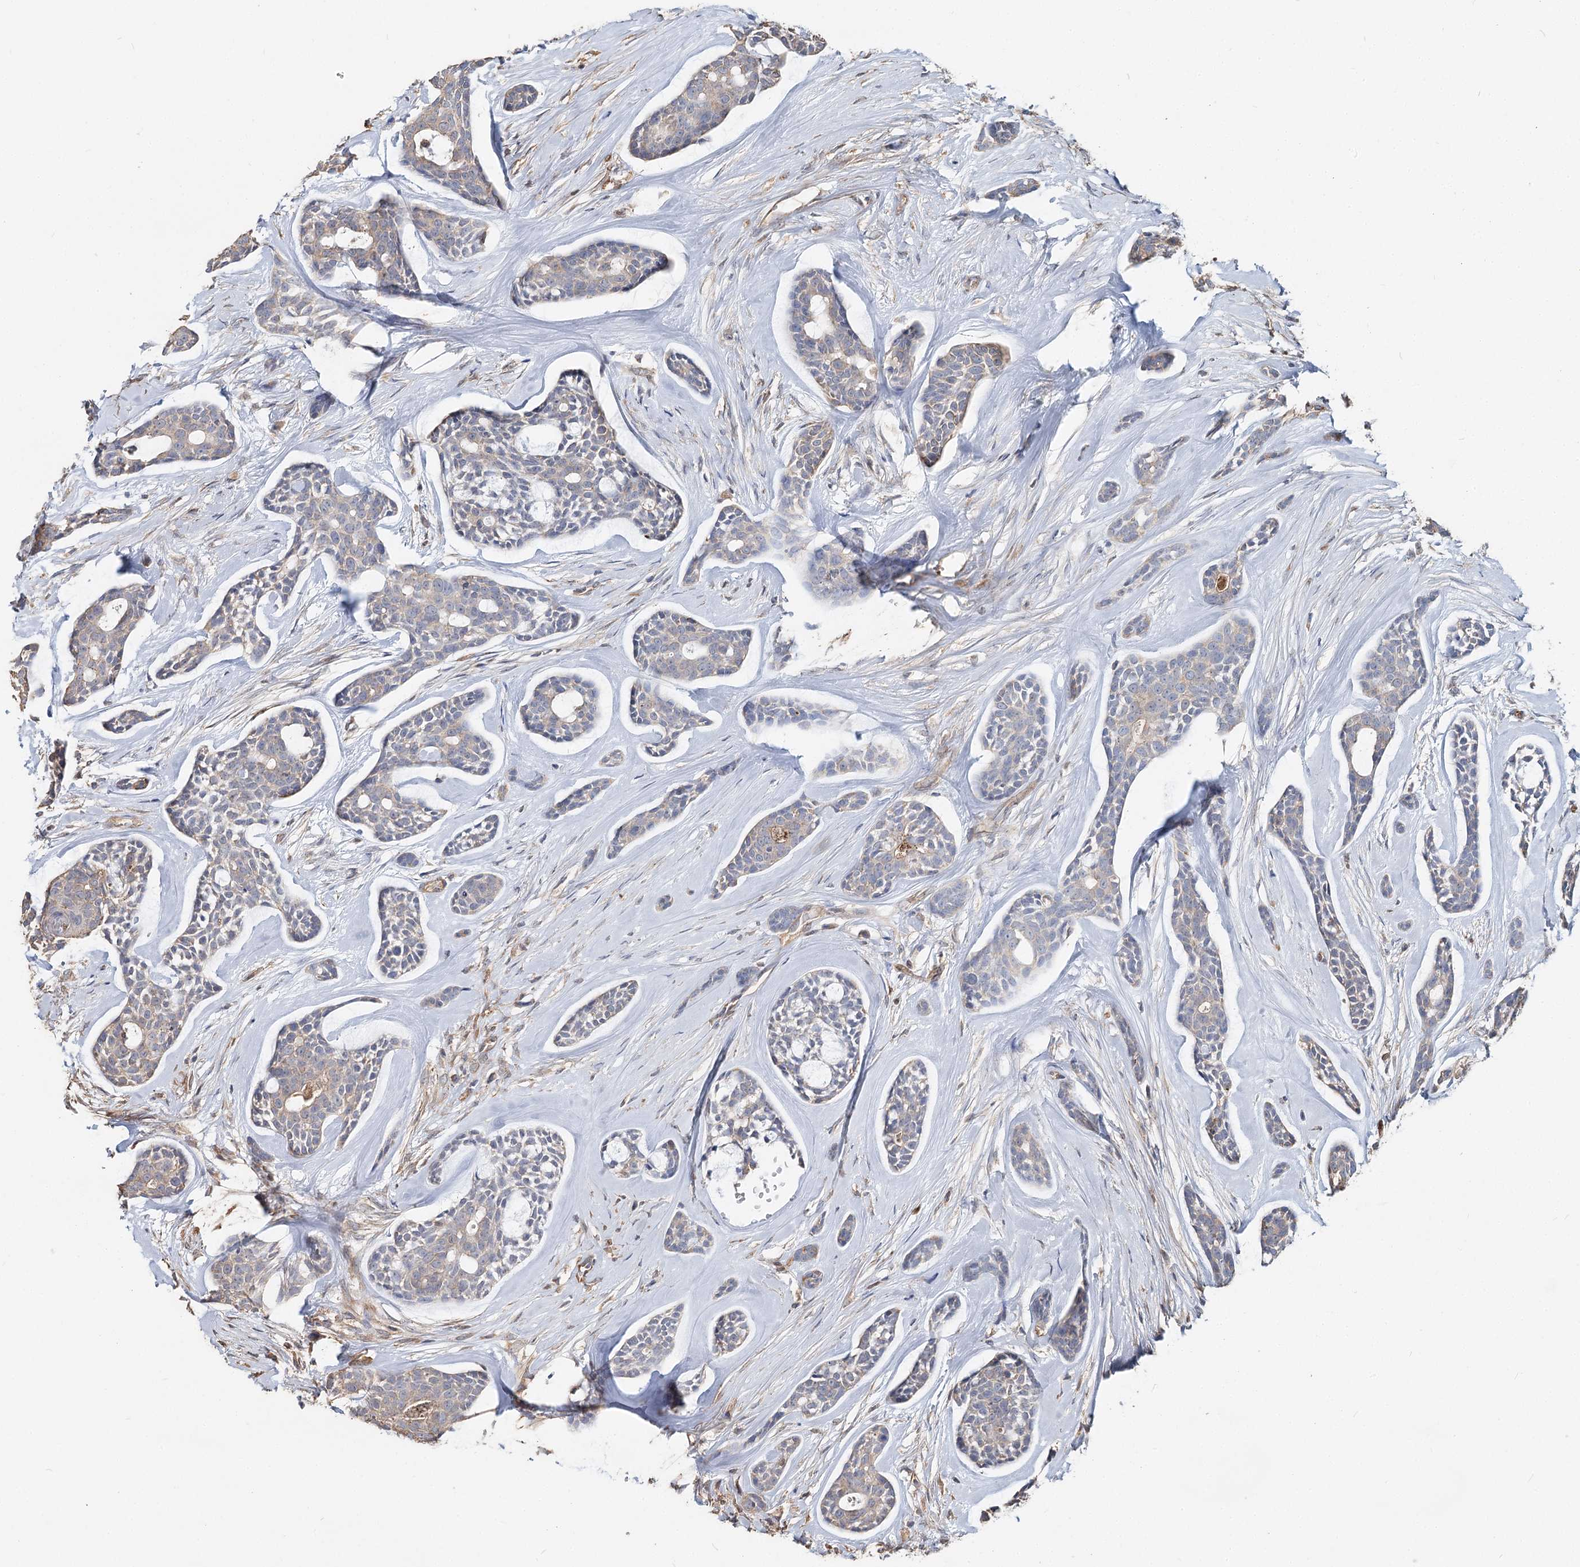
{"staining": {"intensity": "weak", "quantity": "<25%", "location": "cytoplasmic/membranous"}, "tissue": "head and neck cancer", "cell_type": "Tumor cells", "image_type": "cancer", "snomed": [{"axis": "morphology", "description": "Adenocarcinoma, NOS"}, {"axis": "topography", "description": "Subcutis"}, {"axis": "topography", "description": "Head-Neck"}], "caption": "Immunohistochemical staining of human head and neck cancer (adenocarcinoma) demonstrates no significant expression in tumor cells.", "gene": "SPART", "patient": {"sex": "female", "age": 73}}